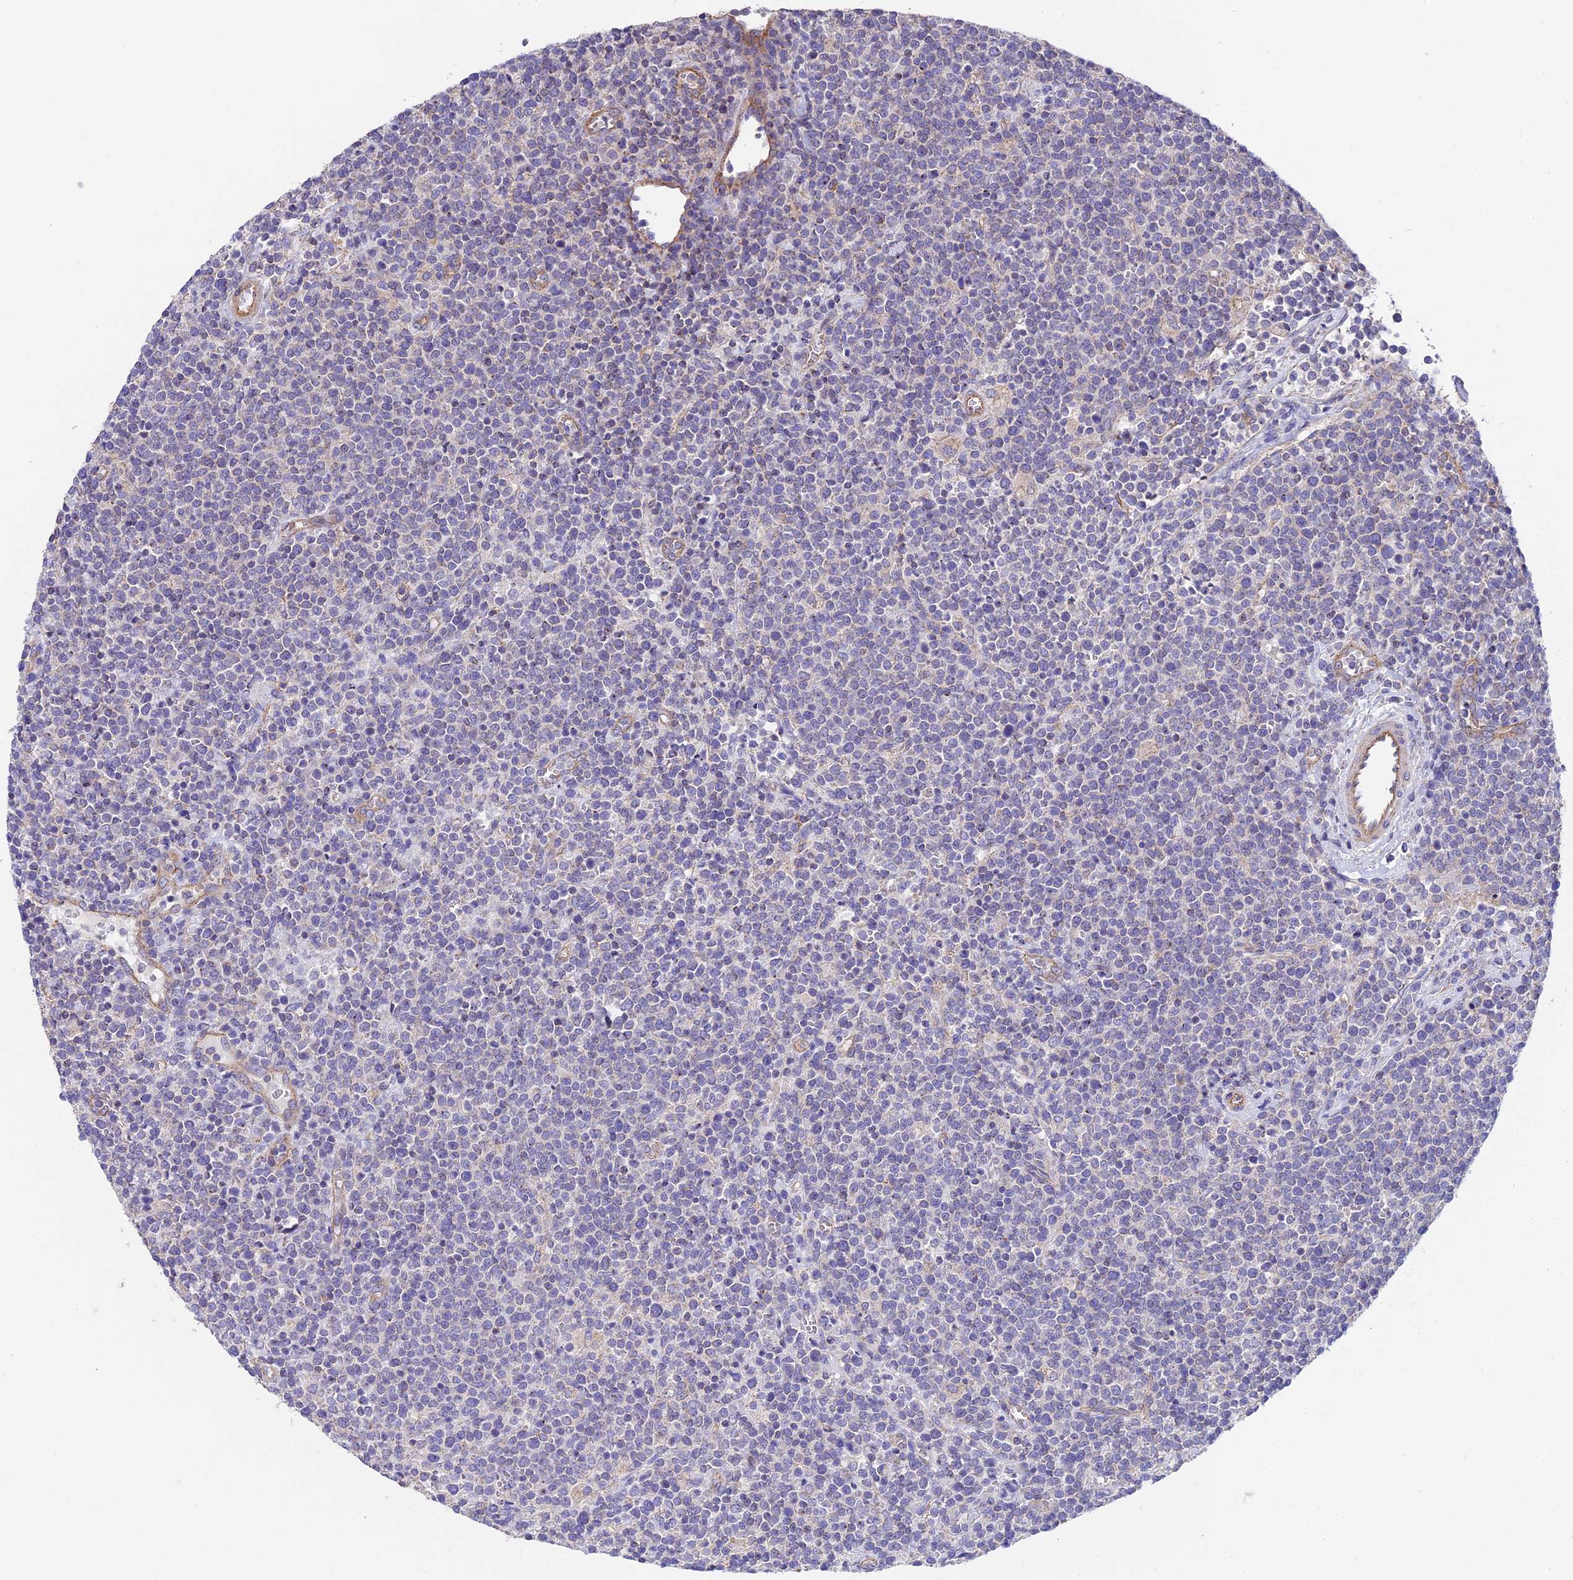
{"staining": {"intensity": "negative", "quantity": "none", "location": "none"}, "tissue": "lymphoma", "cell_type": "Tumor cells", "image_type": "cancer", "snomed": [{"axis": "morphology", "description": "Malignant lymphoma, non-Hodgkin's type, High grade"}, {"axis": "topography", "description": "Lymph node"}], "caption": "High power microscopy image of an IHC photomicrograph of high-grade malignant lymphoma, non-Hodgkin's type, revealing no significant staining in tumor cells.", "gene": "QRFP", "patient": {"sex": "male", "age": 61}}